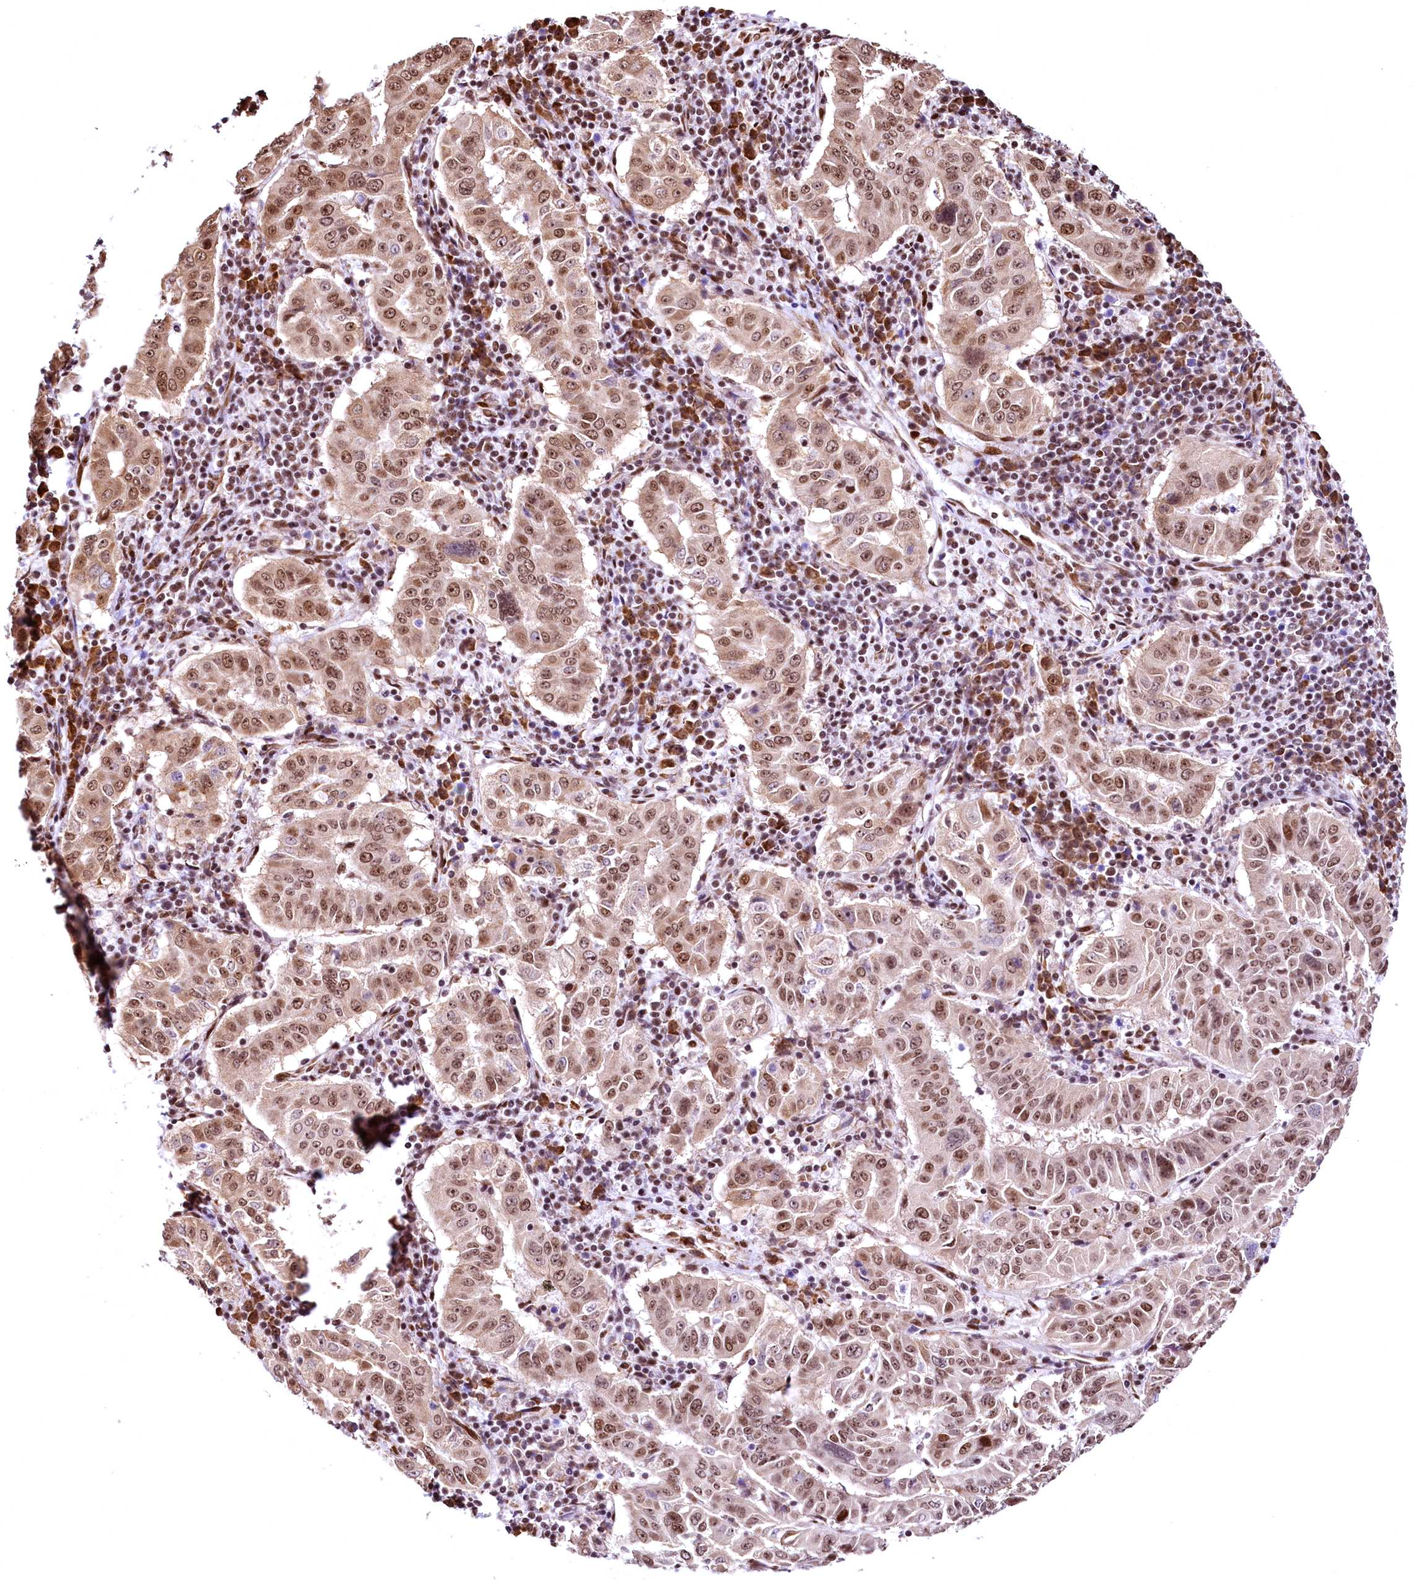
{"staining": {"intensity": "moderate", "quantity": ">75%", "location": "nuclear"}, "tissue": "pancreatic cancer", "cell_type": "Tumor cells", "image_type": "cancer", "snomed": [{"axis": "morphology", "description": "Adenocarcinoma, NOS"}, {"axis": "topography", "description": "Pancreas"}], "caption": "IHC micrograph of neoplastic tissue: human pancreatic cancer stained using immunohistochemistry (IHC) demonstrates medium levels of moderate protein expression localized specifically in the nuclear of tumor cells, appearing as a nuclear brown color.", "gene": "PDS5B", "patient": {"sex": "male", "age": 63}}